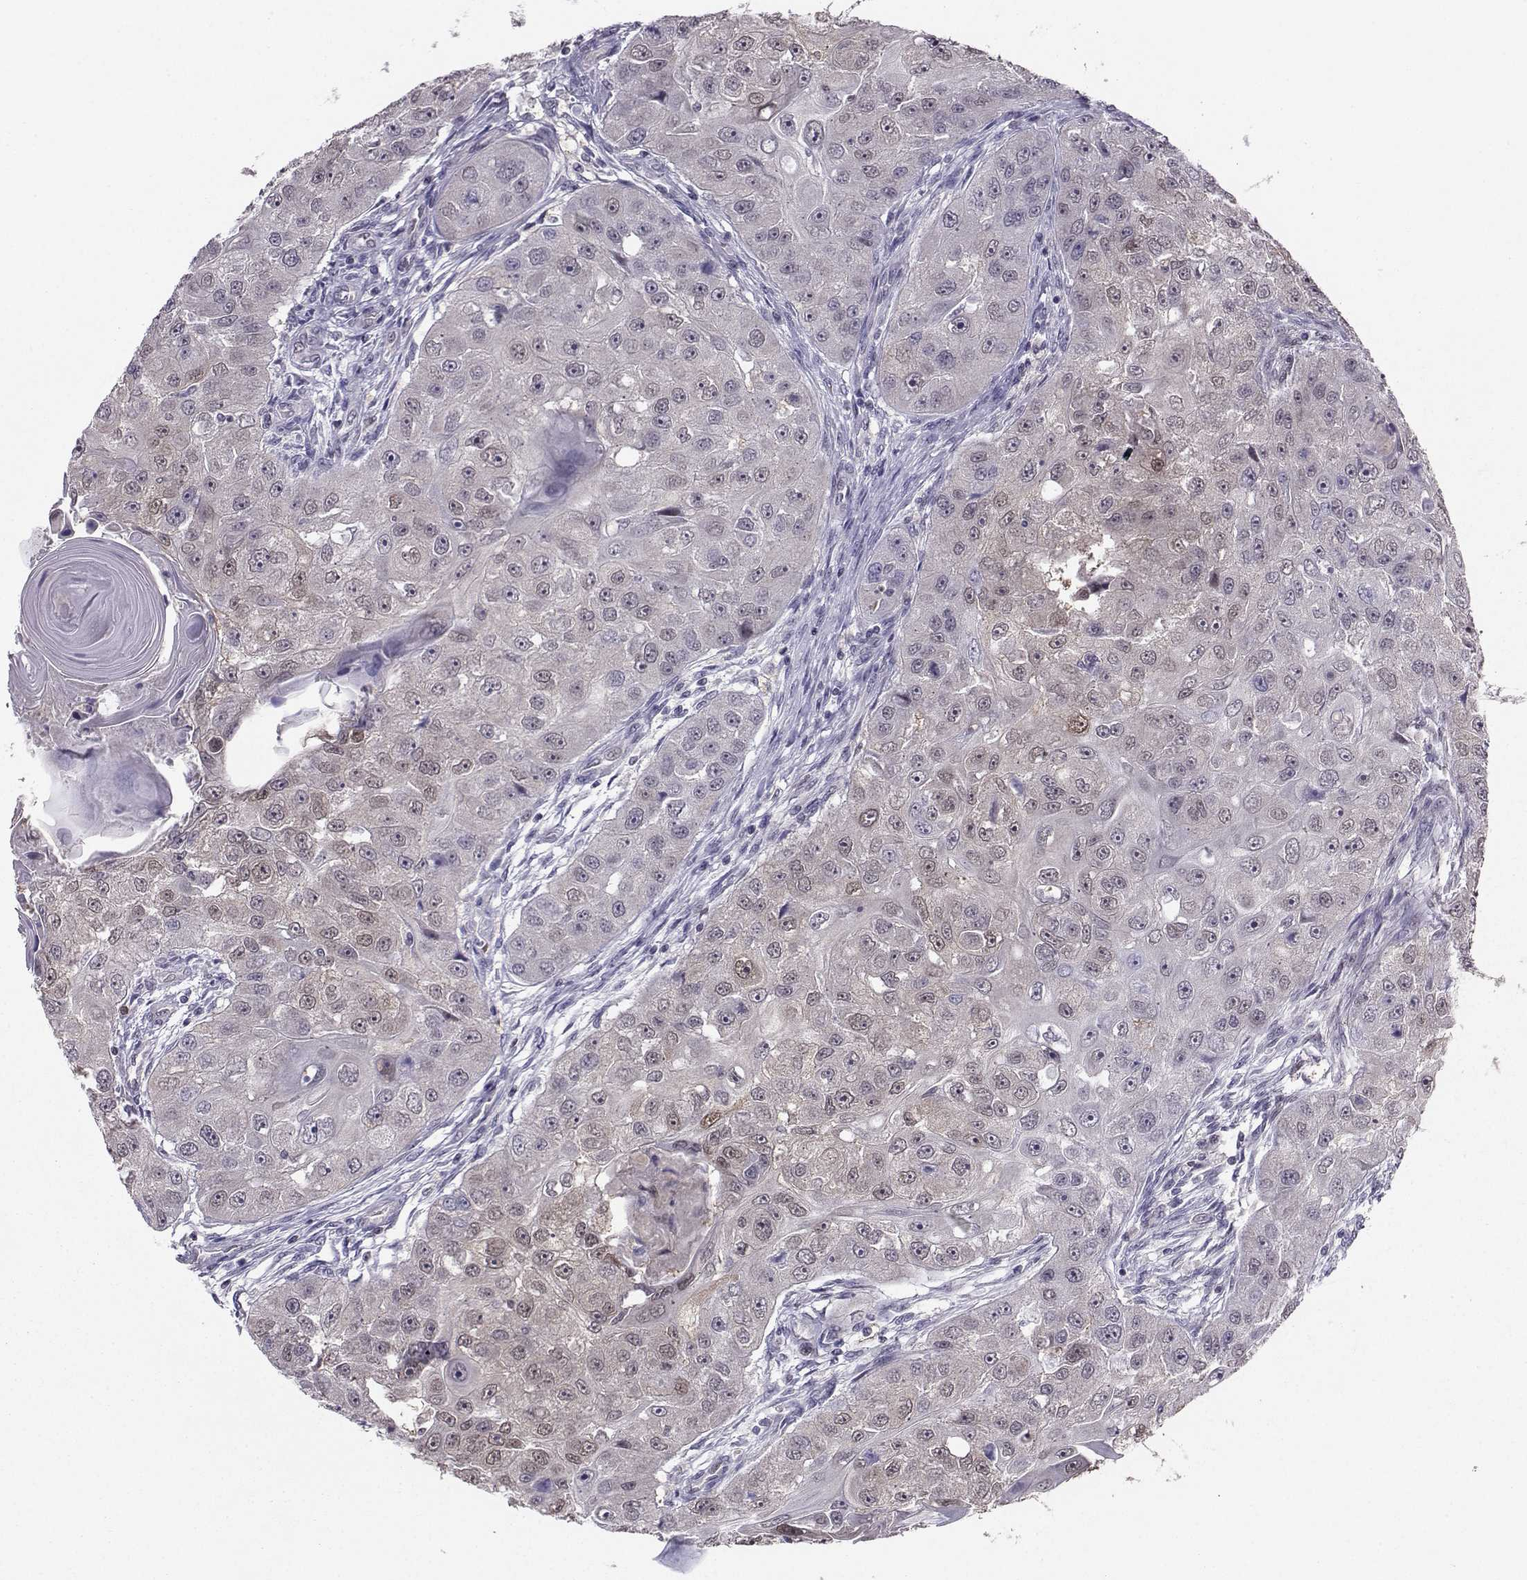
{"staining": {"intensity": "negative", "quantity": "none", "location": "none"}, "tissue": "head and neck cancer", "cell_type": "Tumor cells", "image_type": "cancer", "snomed": [{"axis": "morphology", "description": "Squamous cell carcinoma, NOS"}, {"axis": "topography", "description": "Head-Neck"}], "caption": "IHC of human squamous cell carcinoma (head and neck) reveals no expression in tumor cells.", "gene": "PGK1", "patient": {"sex": "male", "age": 51}}